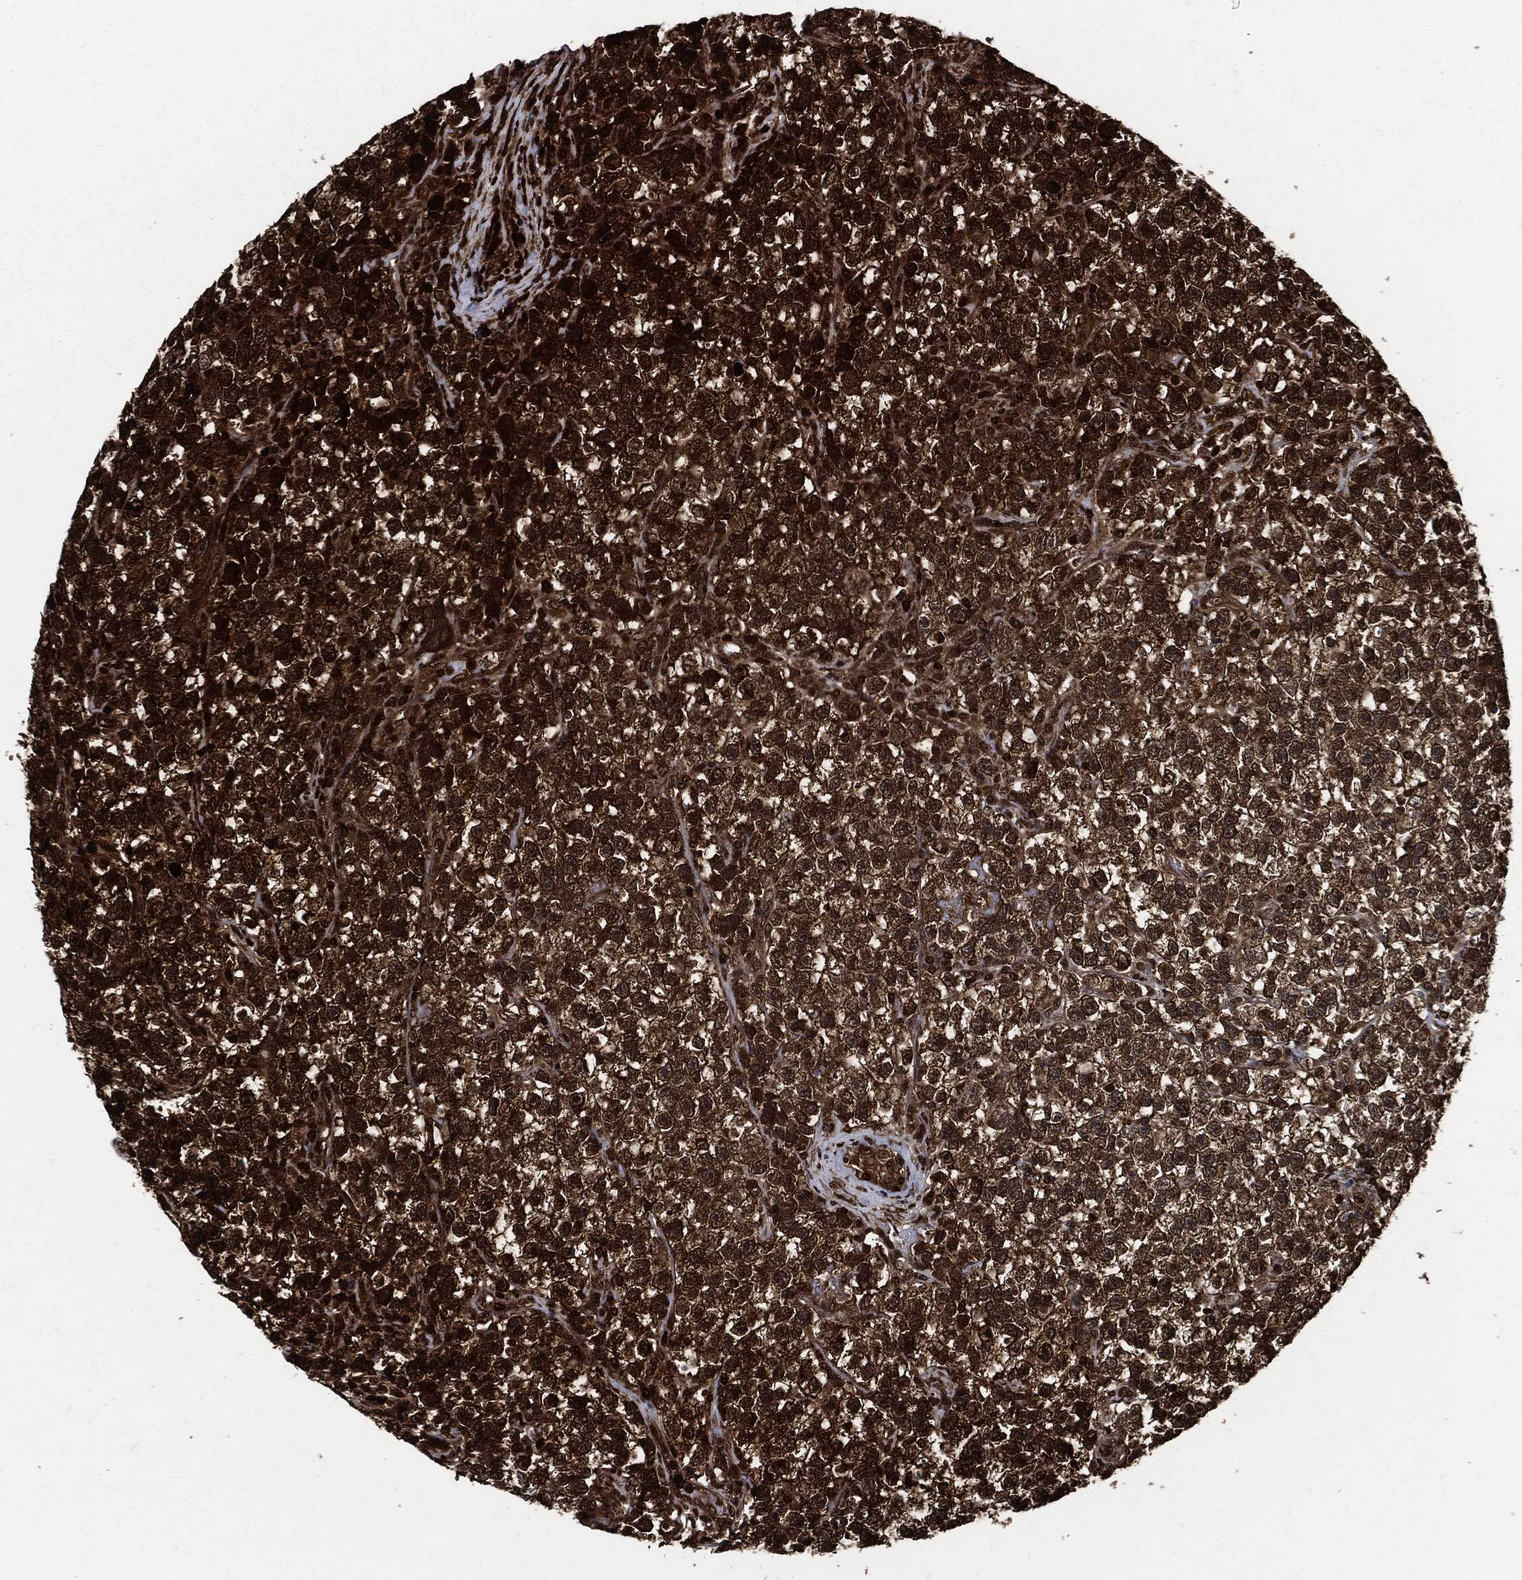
{"staining": {"intensity": "strong", "quantity": "25%-75%", "location": "cytoplasmic/membranous"}, "tissue": "testis cancer", "cell_type": "Tumor cells", "image_type": "cancer", "snomed": [{"axis": "morphology", "description": "Seminoma, NOS"}, {"axis": "topography", "description": "Testis"}], "caption": "Tumor cells reveal strong cytoplasmic/membranous positivity in approximately 25%-75% of cells in testis seminoma.", "gene": "YWHAB", "patient": {"sex": "male", "age": 22}}